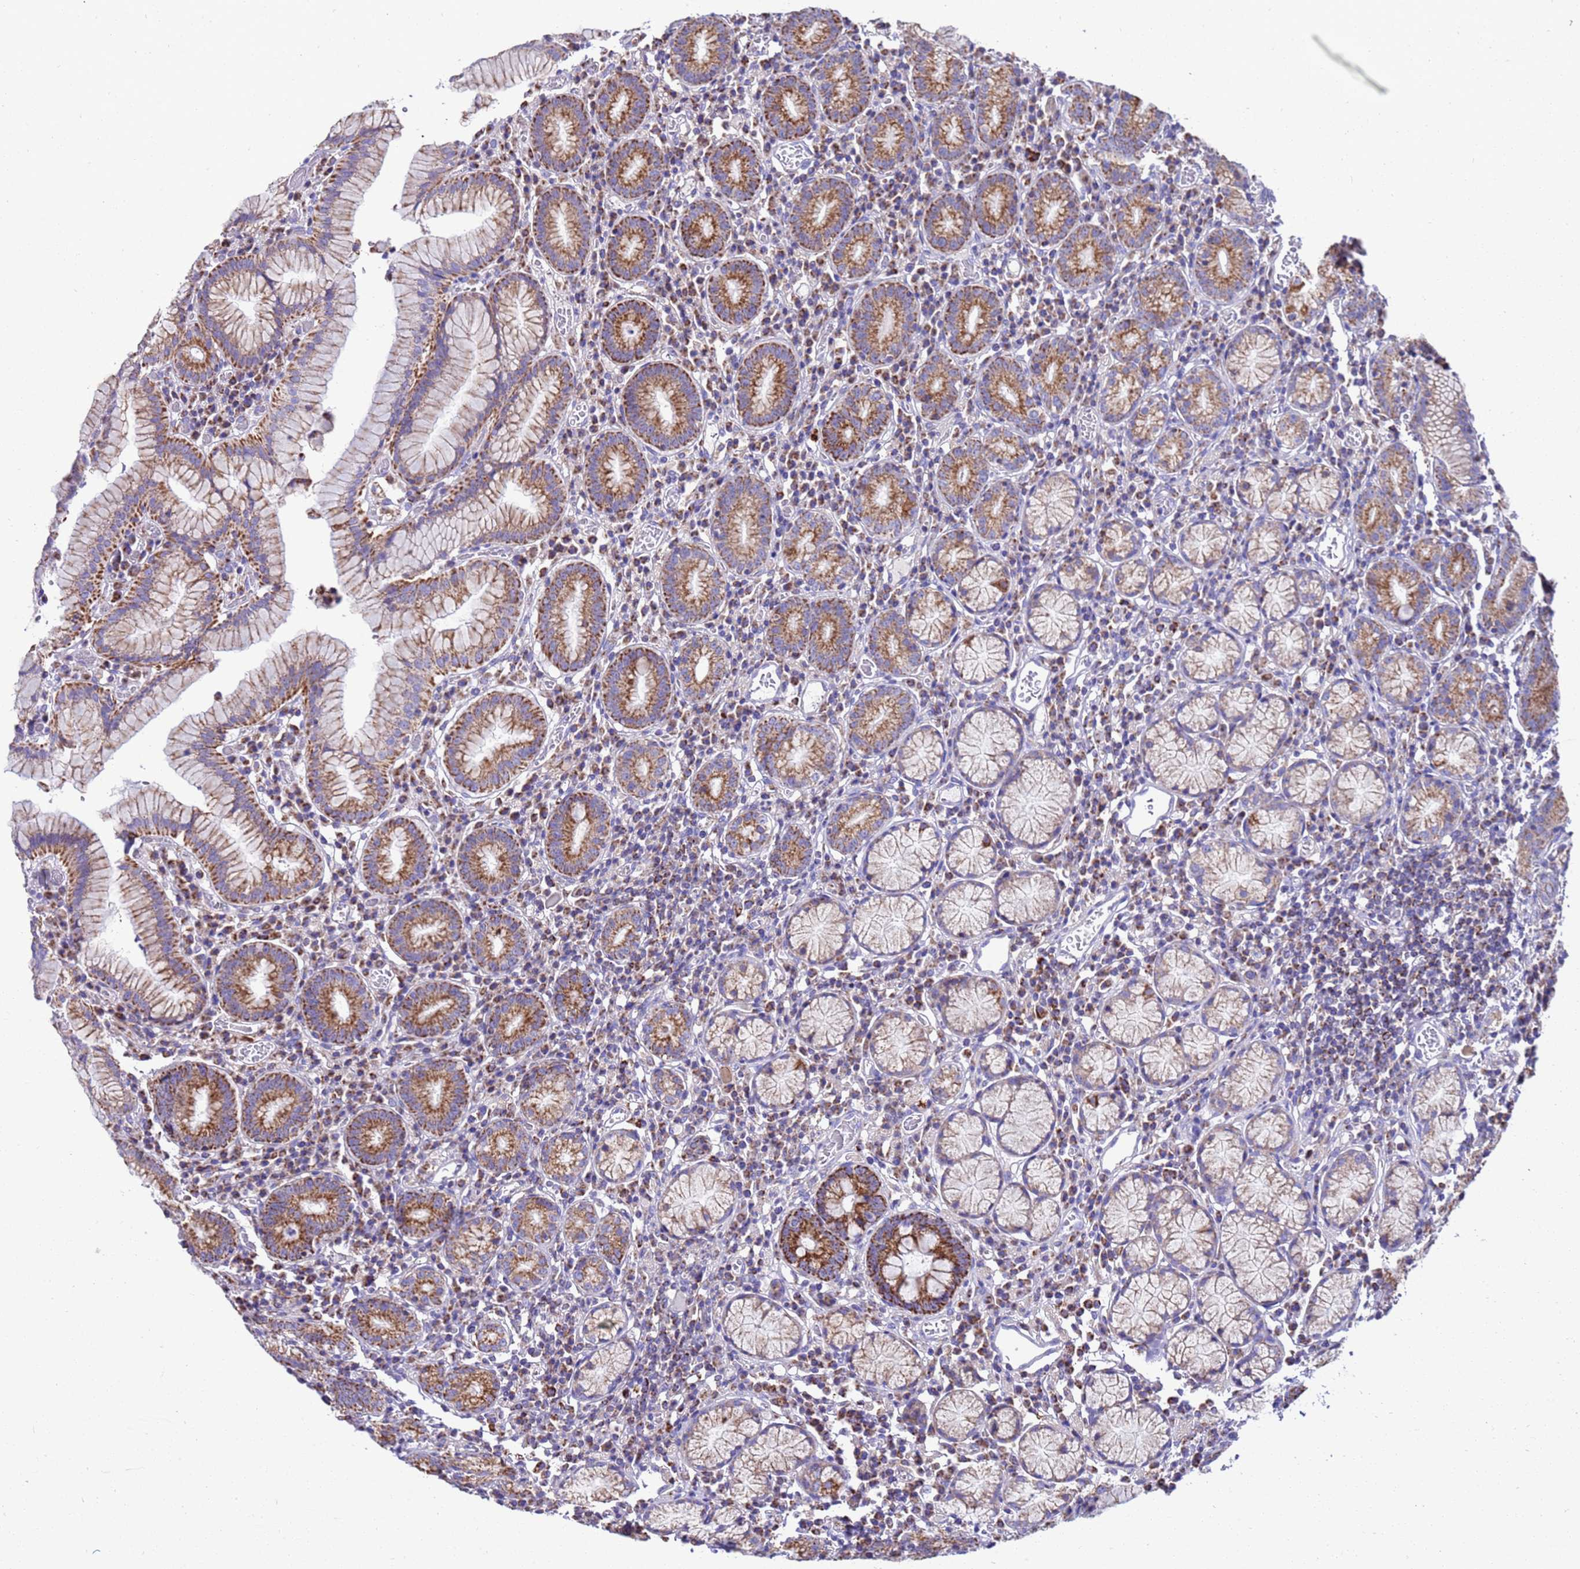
{"staining": {"intensity": "moderate", "quantity": ">75%", "location": "cytoplasmic/membranous"}, "tissue": "stomach", "cell_type": "Glandular cells", "image_type": "normal", "snomed": [{"axis": "morphology", "description": "Normal tissue, NOS"}, {"axis": "topography", "description": "Stomach"}], "caption": "Glandular cells demonstrate moderate cytoplasmic/membranous staining in approximately >75% of cells in unremarkable stomach. The staining was performed using DAB (3,3'-diaminobenzidine) to visualize the protein expression in brown, while the nuclei were stained in blue with hematoxylin (Magnification: 20x).", "gene": "RNF165", "patient": {"sex": "male", "age": 55}}